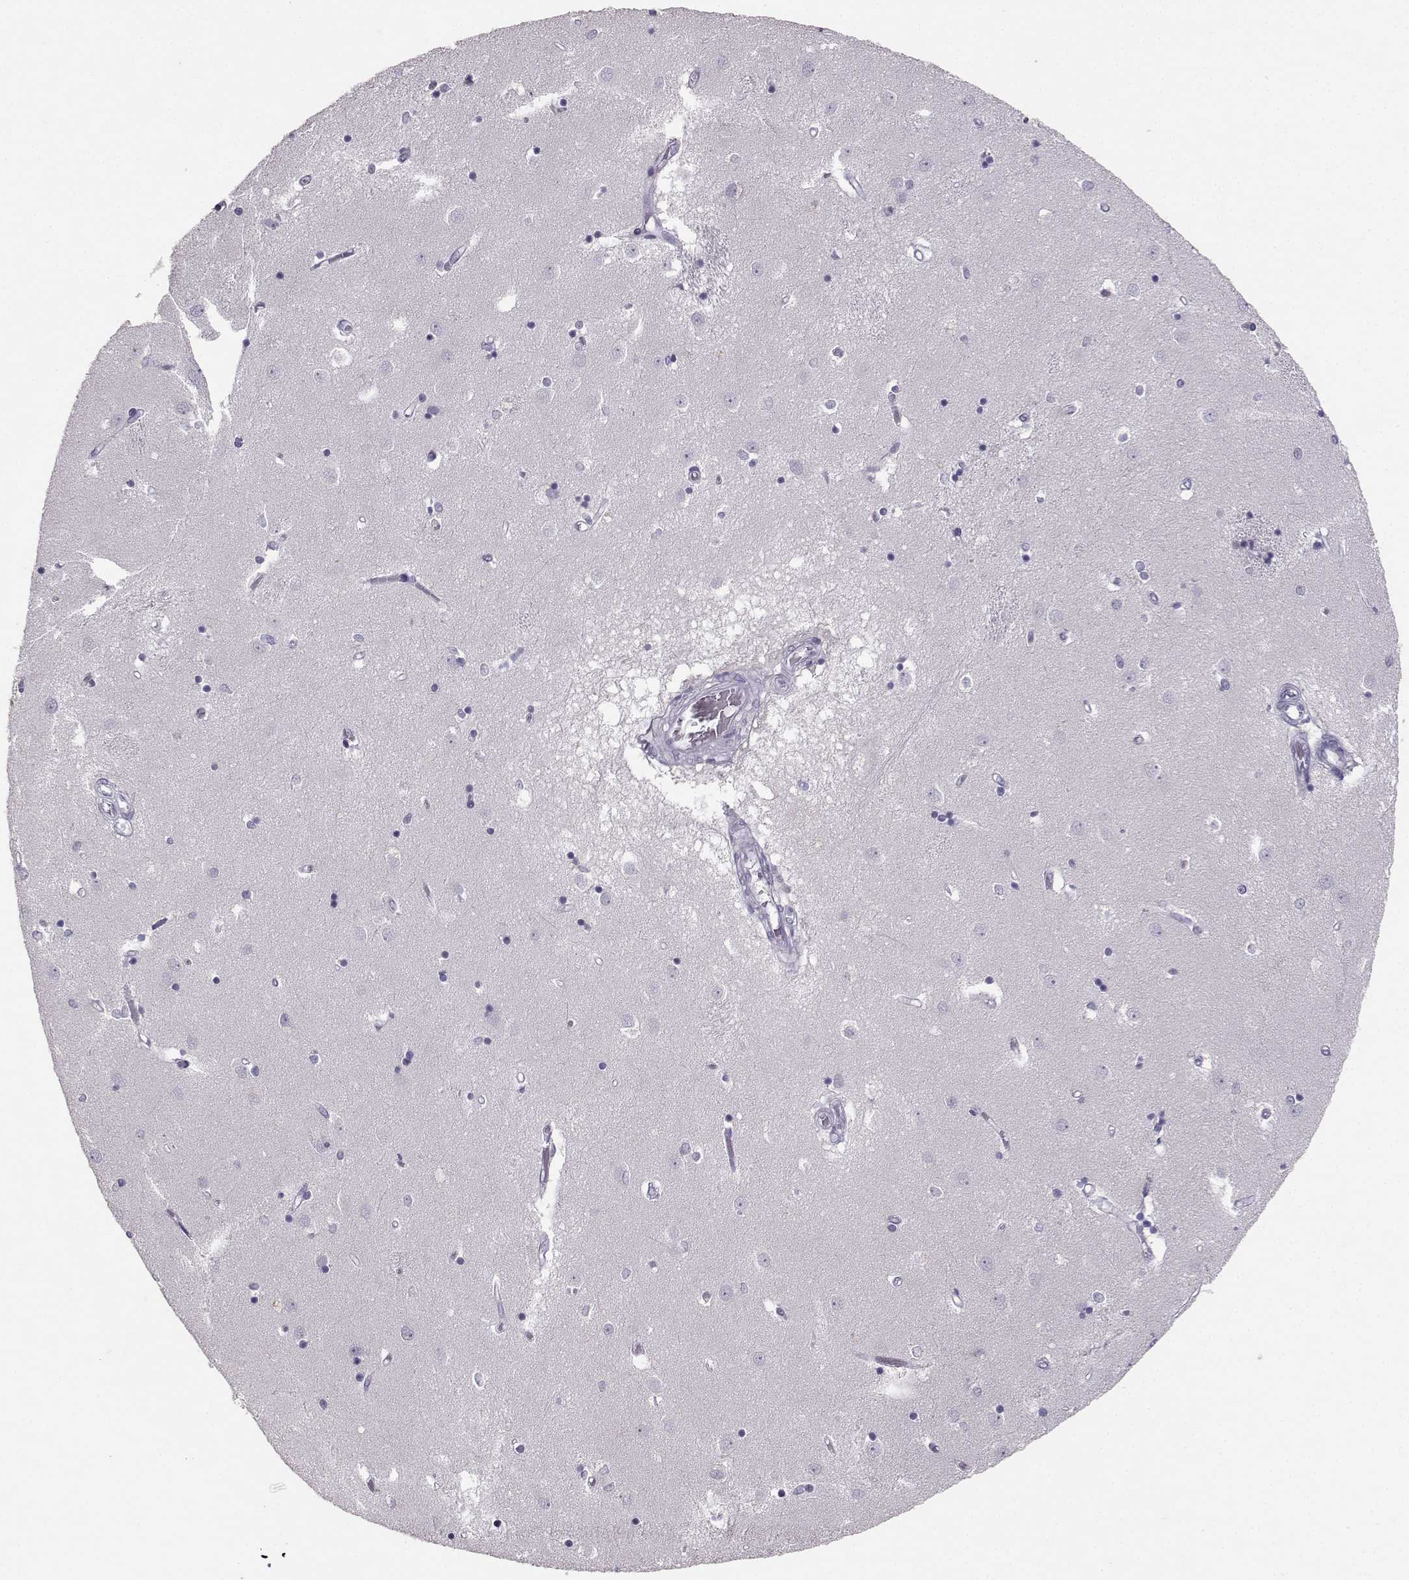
{"staining": {"intensity": "negative", "quantity": "none", "location": "none"}, "tissue": "caudate", "cell_type": "Glial cells", "image_type": "normal", "snomed": [{"axis": "morphology", "description": "Normal tissue, NOS"}, {"axis": "topography", "description": "Lateral ventricle wall"}], "caption": "Immunohistochemistry of unremarkable caudate reveals no positivity in glial cells.", "gene": "PKP2", "patient": {"sex": "male", "age": 54}}